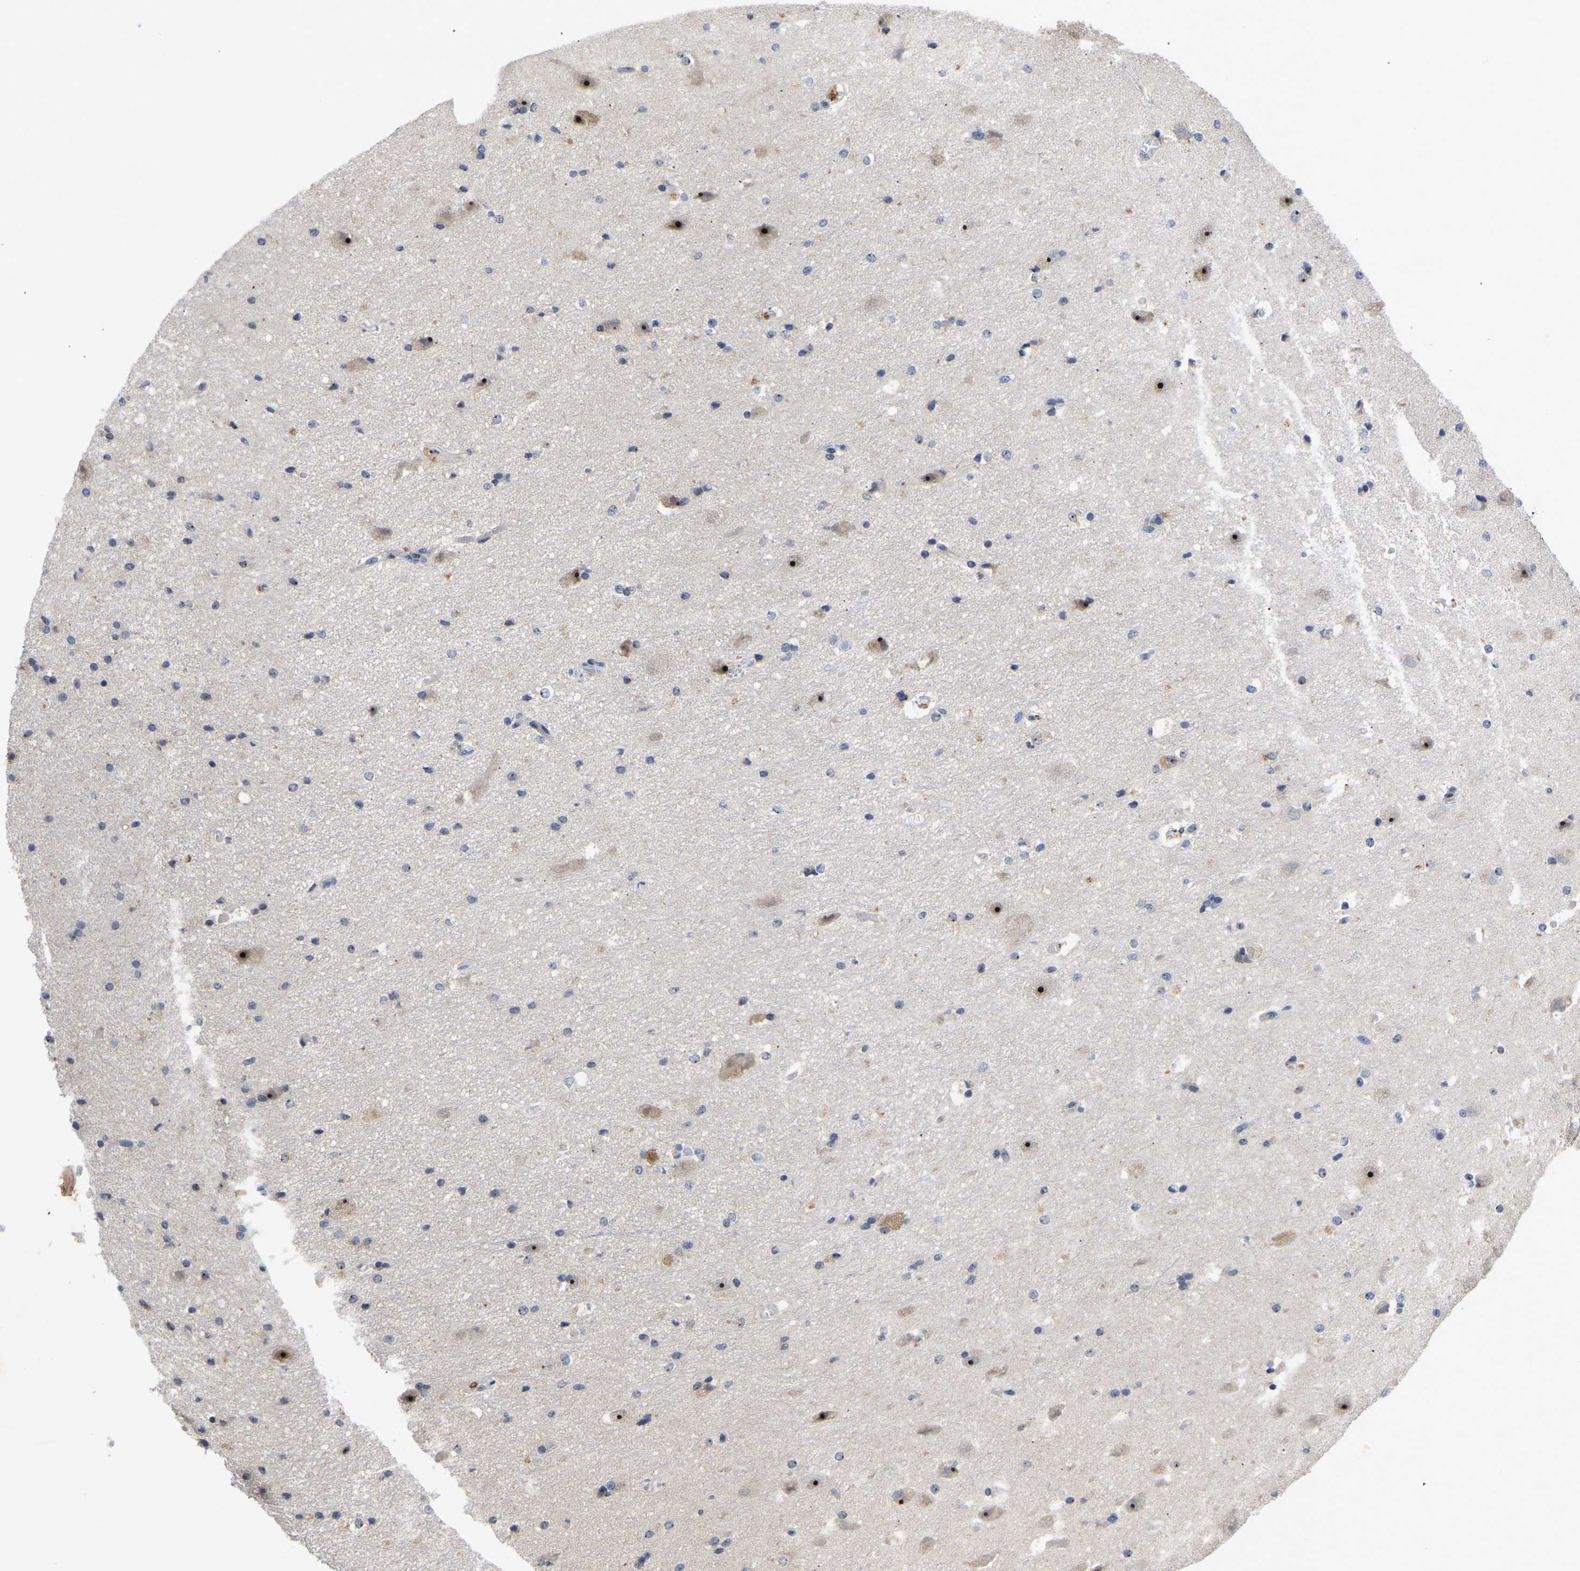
{"staining": {"intensity": "negative", "quantity": "none", "location": "none"}, "tissue": "hippocampus", "cell_type": "Glial cells", "image_type": "normal", "snomed": [{"axis": "morphology", "description": "Normal tissue, NOS"}, {"axis": "topography", "description": "Hippocampus"}], "caption": "Micrograph shows no protein expression in glial cells of unremarkable hippocampus.", "gene": "NLE1", "patient": {"sex": "female", "age": 19}}